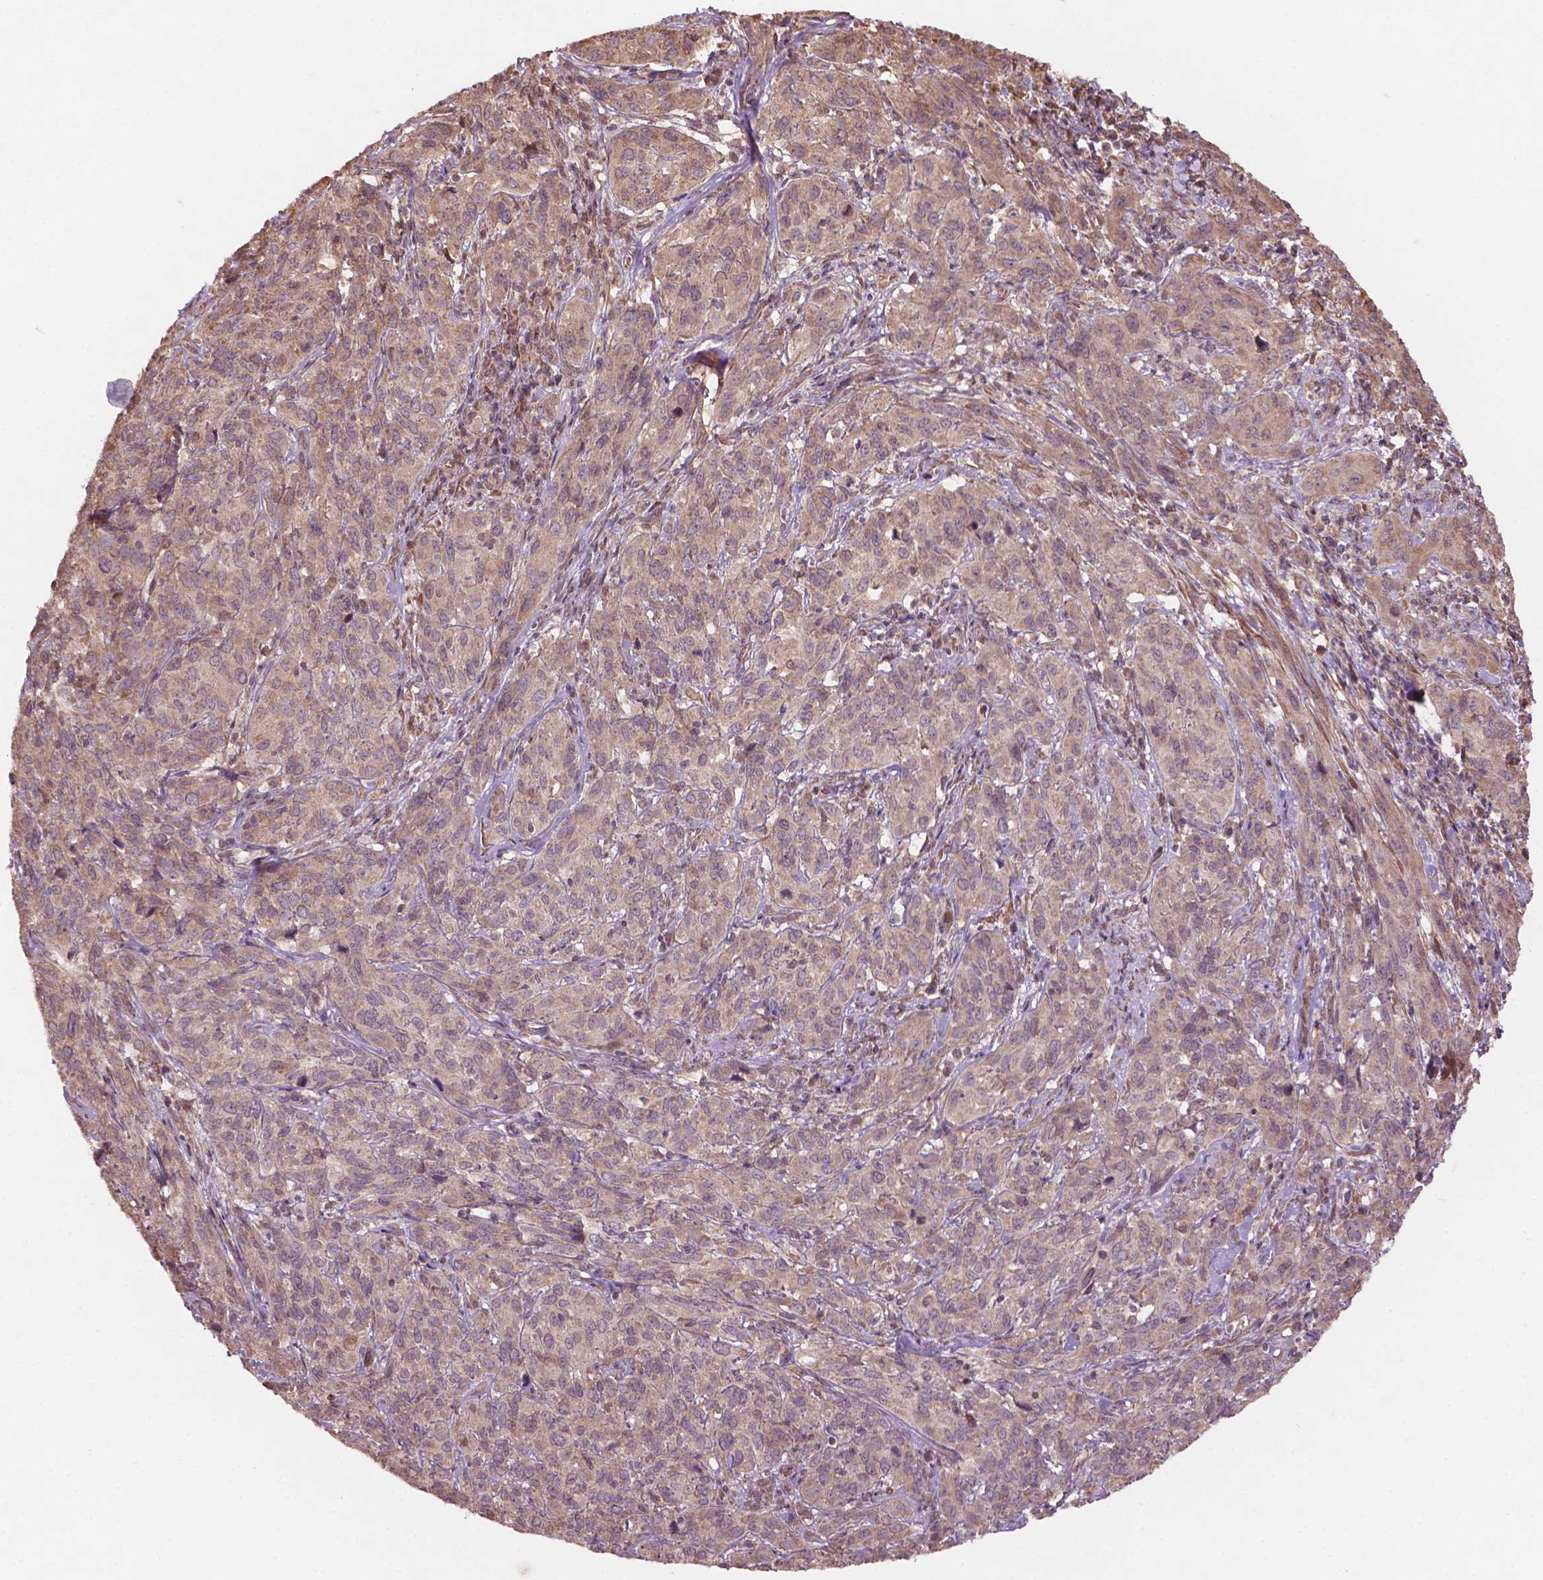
{"staining": {"intensity": "weak", "quantity": ">75%", "location": "cytoplasmic/membranous"}, "tissue": "cervical cancer", "cell_type": "Tumor cells", "image_type": "cancer", "snomed": [{"axis": "morphology", "description": "Squamous cell carcinoma, NOS"}, {"axis": "topography", "description": "Cervix"}], "caption": "A brown stain highlights weak cytoplasmic/membranous staining of a protein in cervical cancer (squamous cell carcinoma) tumor cells.", "gene": "CDC42BPA", "patient": {"sex": "female", "age": 51}}